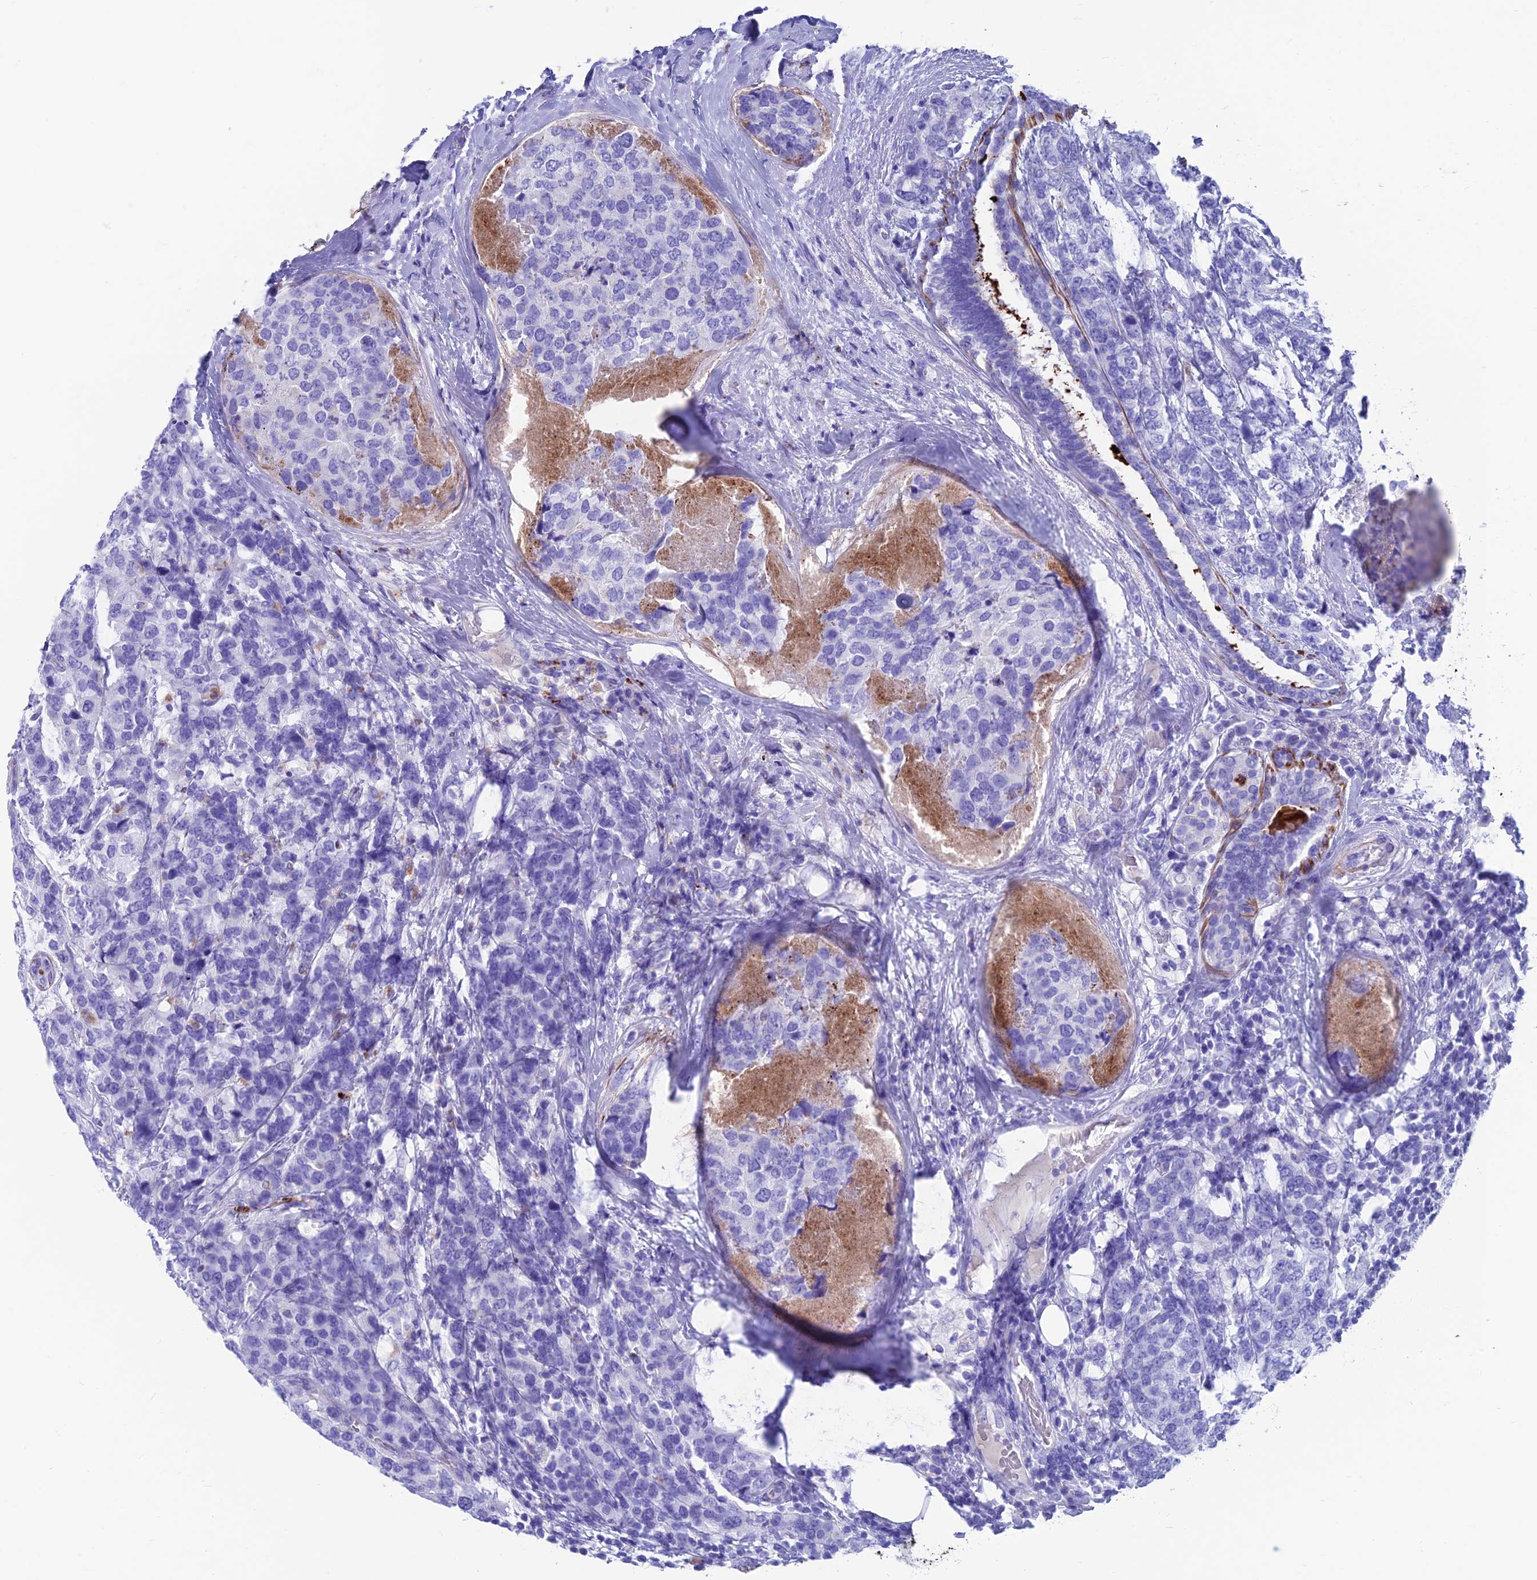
{"staining": {"intensity": "negative", "quantity": "none", "location": "none"}, "tissue": "breast cancer", "cell_type": "Tumor cells", "image_type": "cancer", "snomed": [{"axis": "morphology", "description": "Lobular carcinoma"}, {"axis": "topography", "description": "Breast"}], "caption": "Tumor cells show no significant positivity in breast cancer (lobular carcinoma).", "gene": "GNG11", "patient": {"sex": "female", "age": 59}}